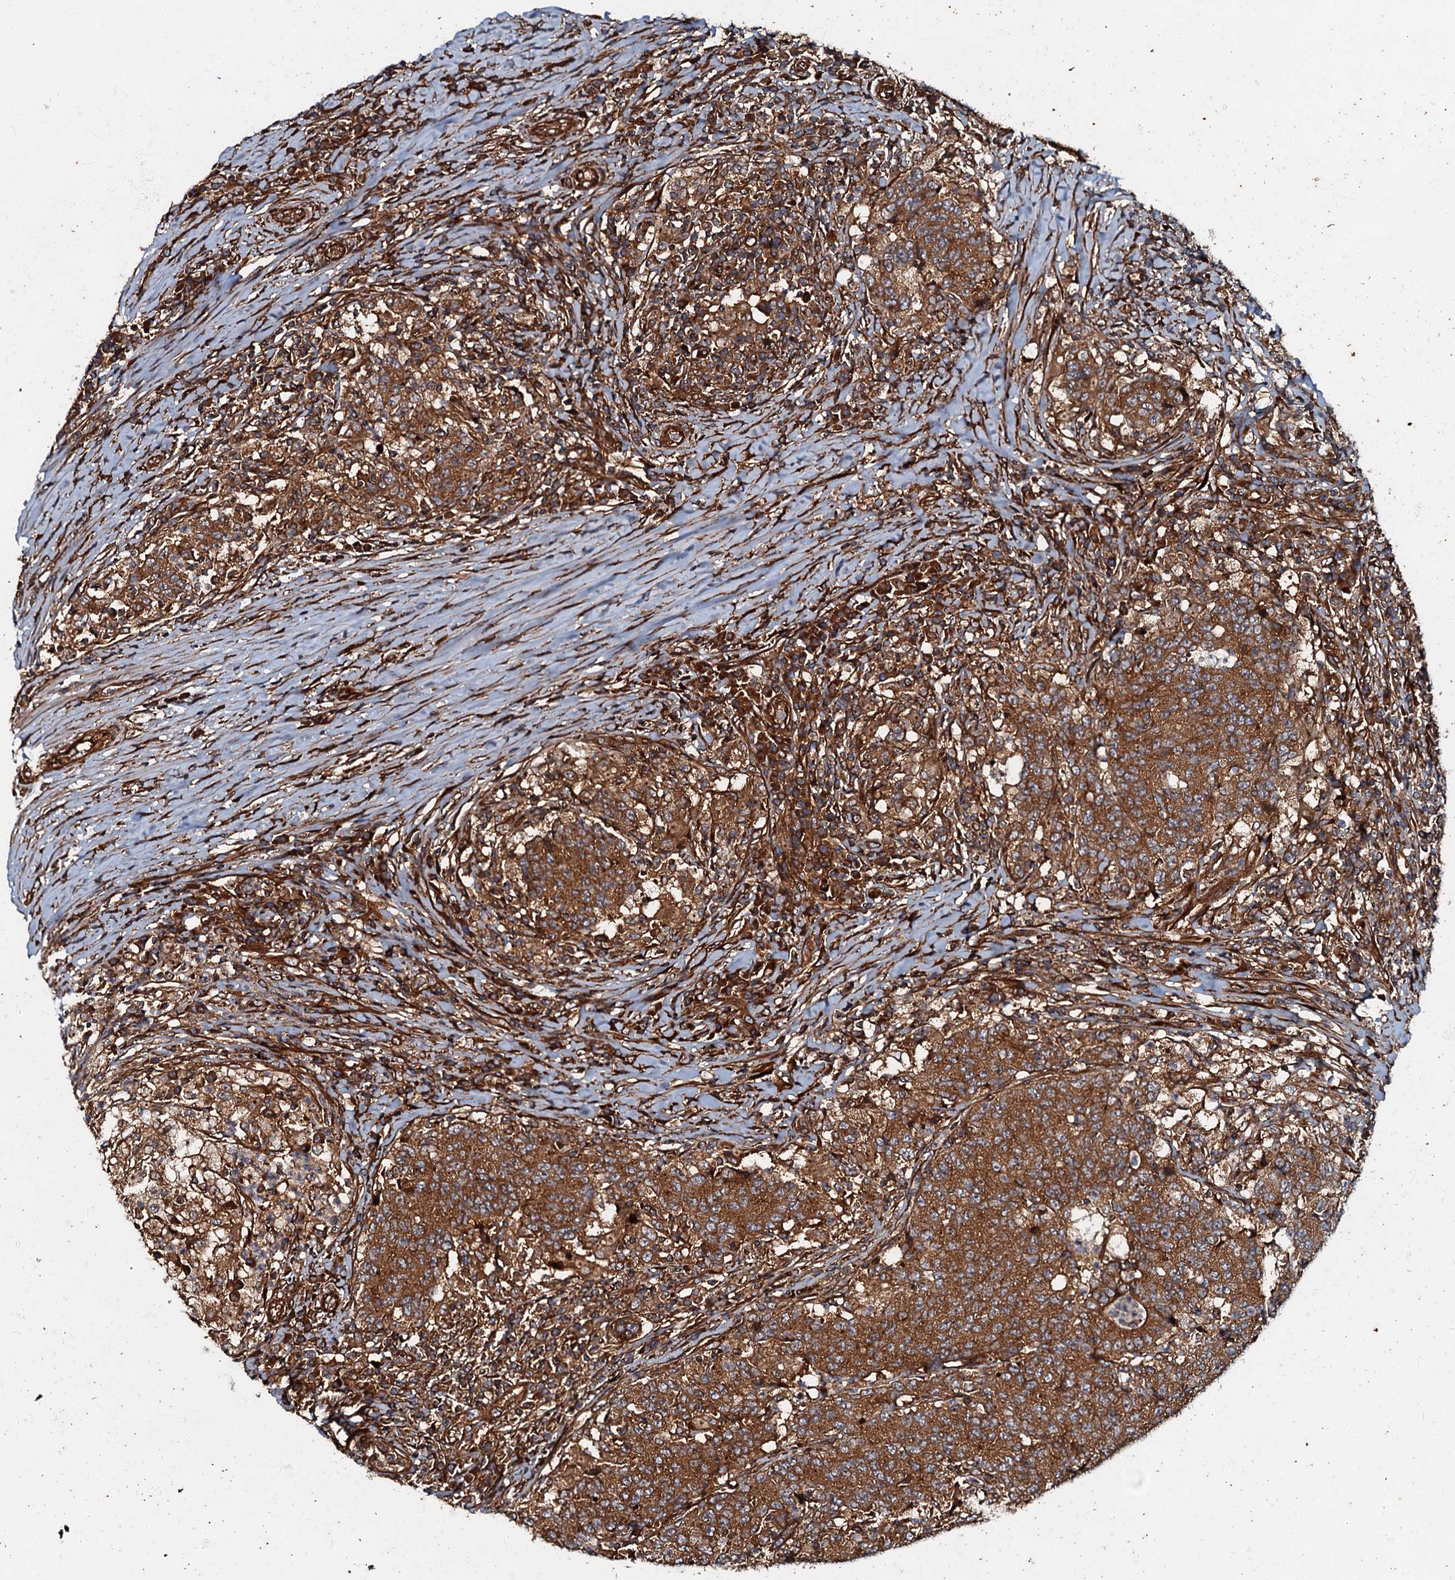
{"staining": {"intensity": "strong", "quantity": ">75%", "location": "cytoplasmic/membranous"}, "tissue": "colorectal cancer", "cell_type": "Tumor cells", "image_type": "cancer", "snomed": [{"axis": "morphology", "description": "Adenocarcinoma, NOS"}, {"axis": "topography", "description": "Colon"}], "caption": "Protein expression analysis of human colorectal adenocarcinoma reveals strong cytoplasmic/membranous expression in approximately >75% of tumor cells.", "gene": "BLOC1S6", "patient": {"sex": "female", "age": 75}}